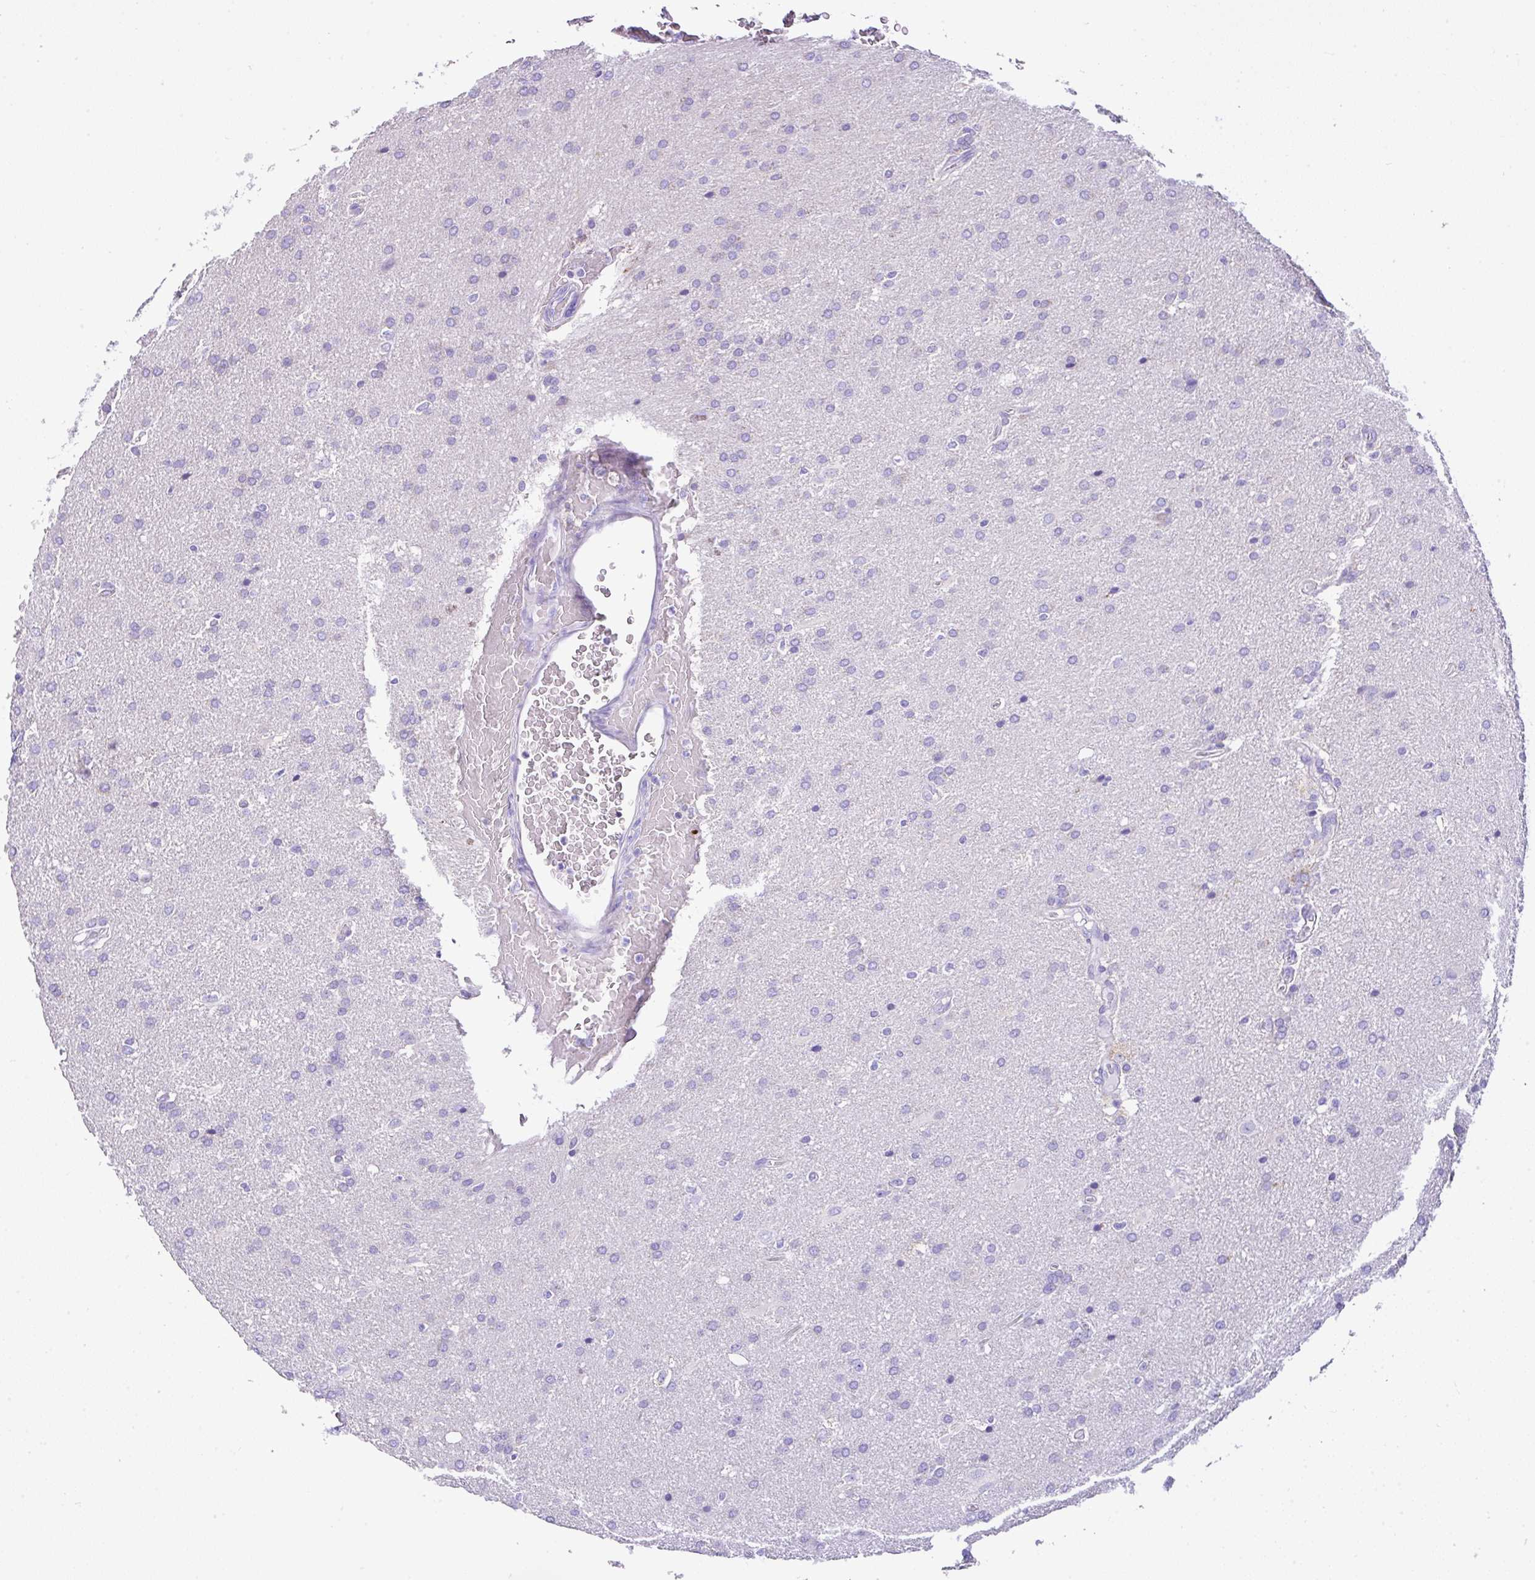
{"staining": {"intensity": "negative", "quantity": "none", "location": "none"}, "tissue": "glioma", "cell_type": "Tumor cells", "image_type": "cancer", "snomed": [{"axis": "morphology", "description": "Glioma, malignant, High grade"}, {"axis": "topography", "description": "Brain"}], "caption": "An IHC histopathology image of high-grade glioma (malignant) is shown. There is no staining in tumor cells of high-grade glioma (malignant).", "gene": "SLC13A1", "patient": {"sex": "male", "age": 56}}